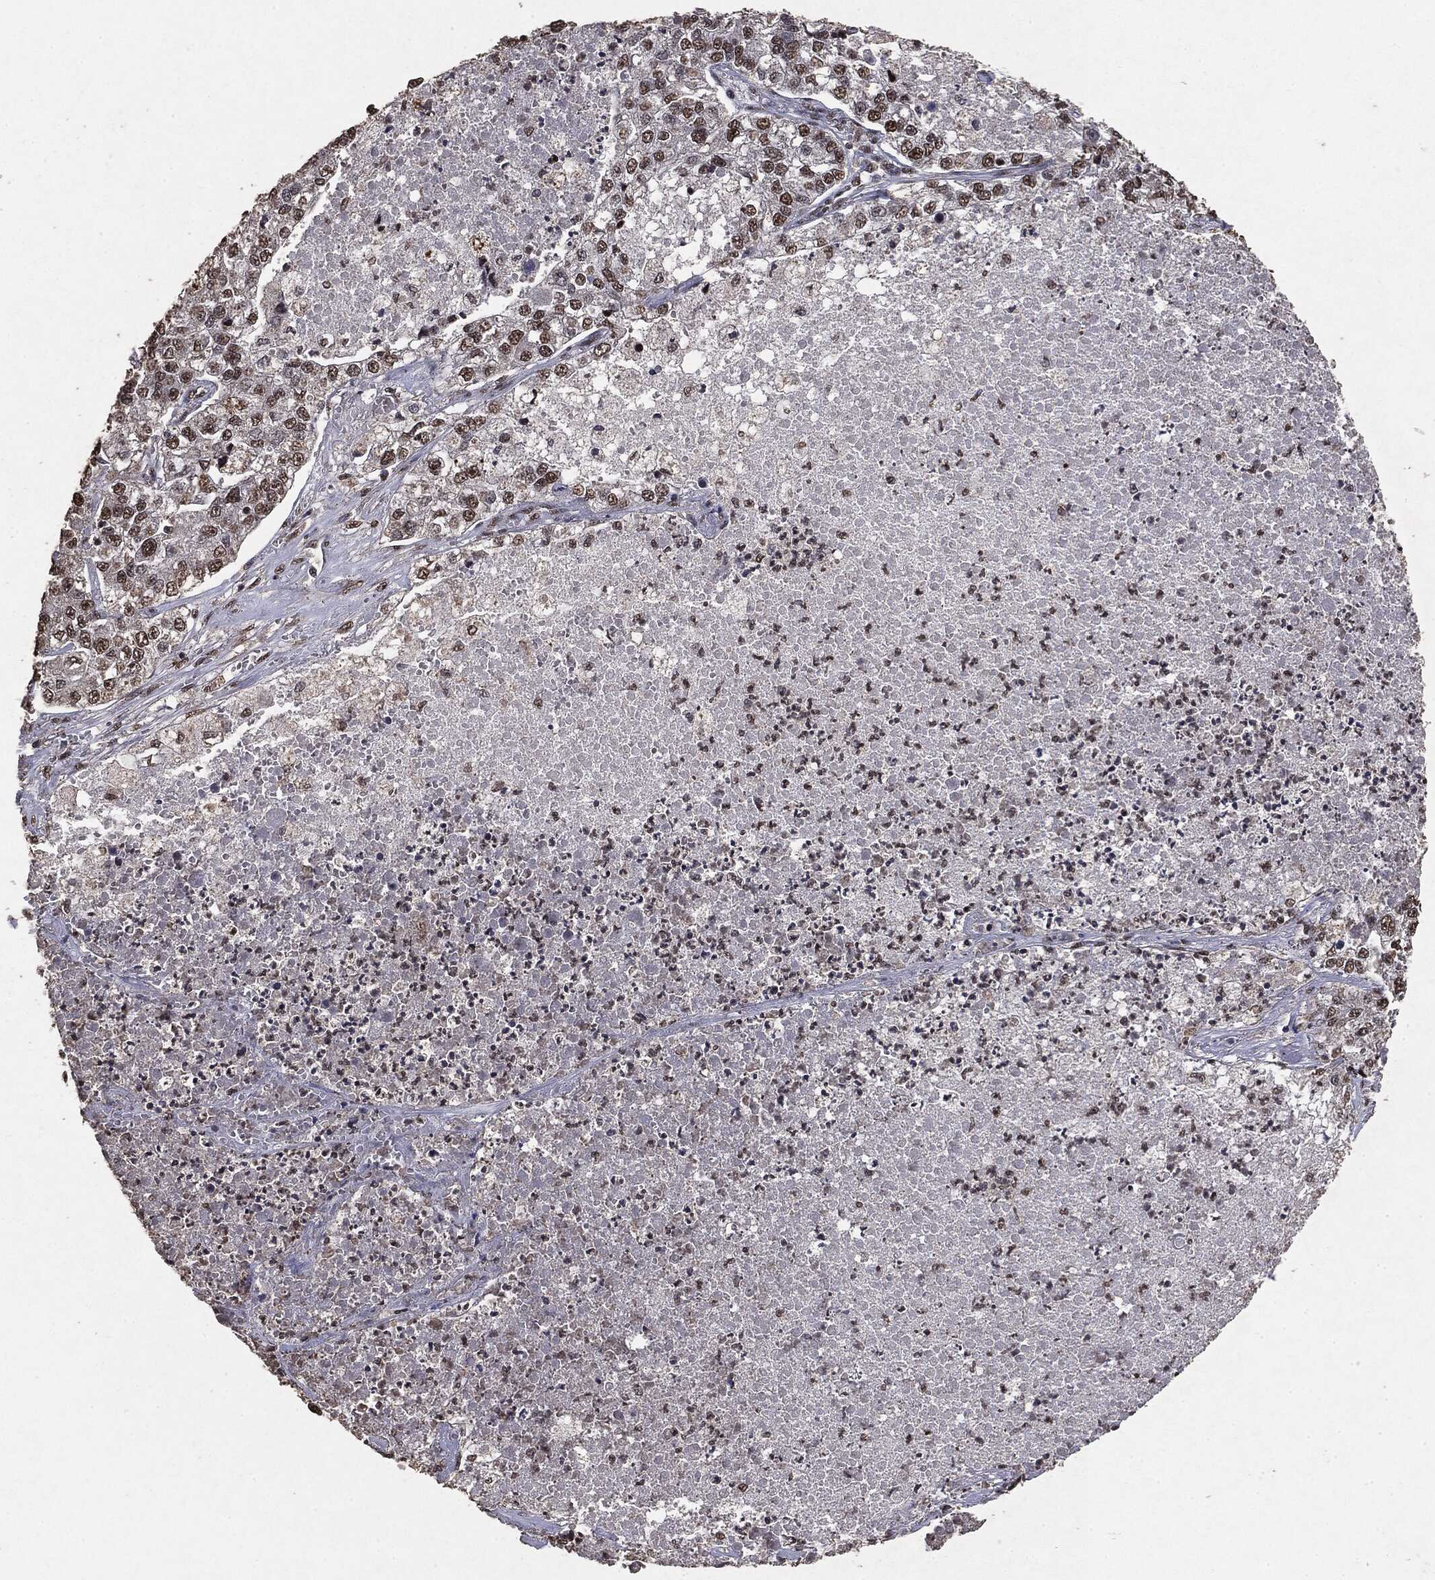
{"staining": {"intensity": "moderate", "quantity": ">75%", "location": "nuclear"}, "tissue": "lung cancer", "cell_type": "Tumor cells", "image_type": "cancer", "snomed": [{"axis": "morphology", "description": "Adenocarcinoma, NOS"}, {"axis": "topography", "description": "Lung"}], "caption": "This photomicrograph demonstrates adenocarcinoma (lung) stained with immunohistochemistry (IHC) to label a protein in brown. The nuclear of tumor cells show moderate positivity for the protein. Nuclei are counter-stained blue.", "gene": "RAD18", "patient": {"sex": "male", "age": 49}}